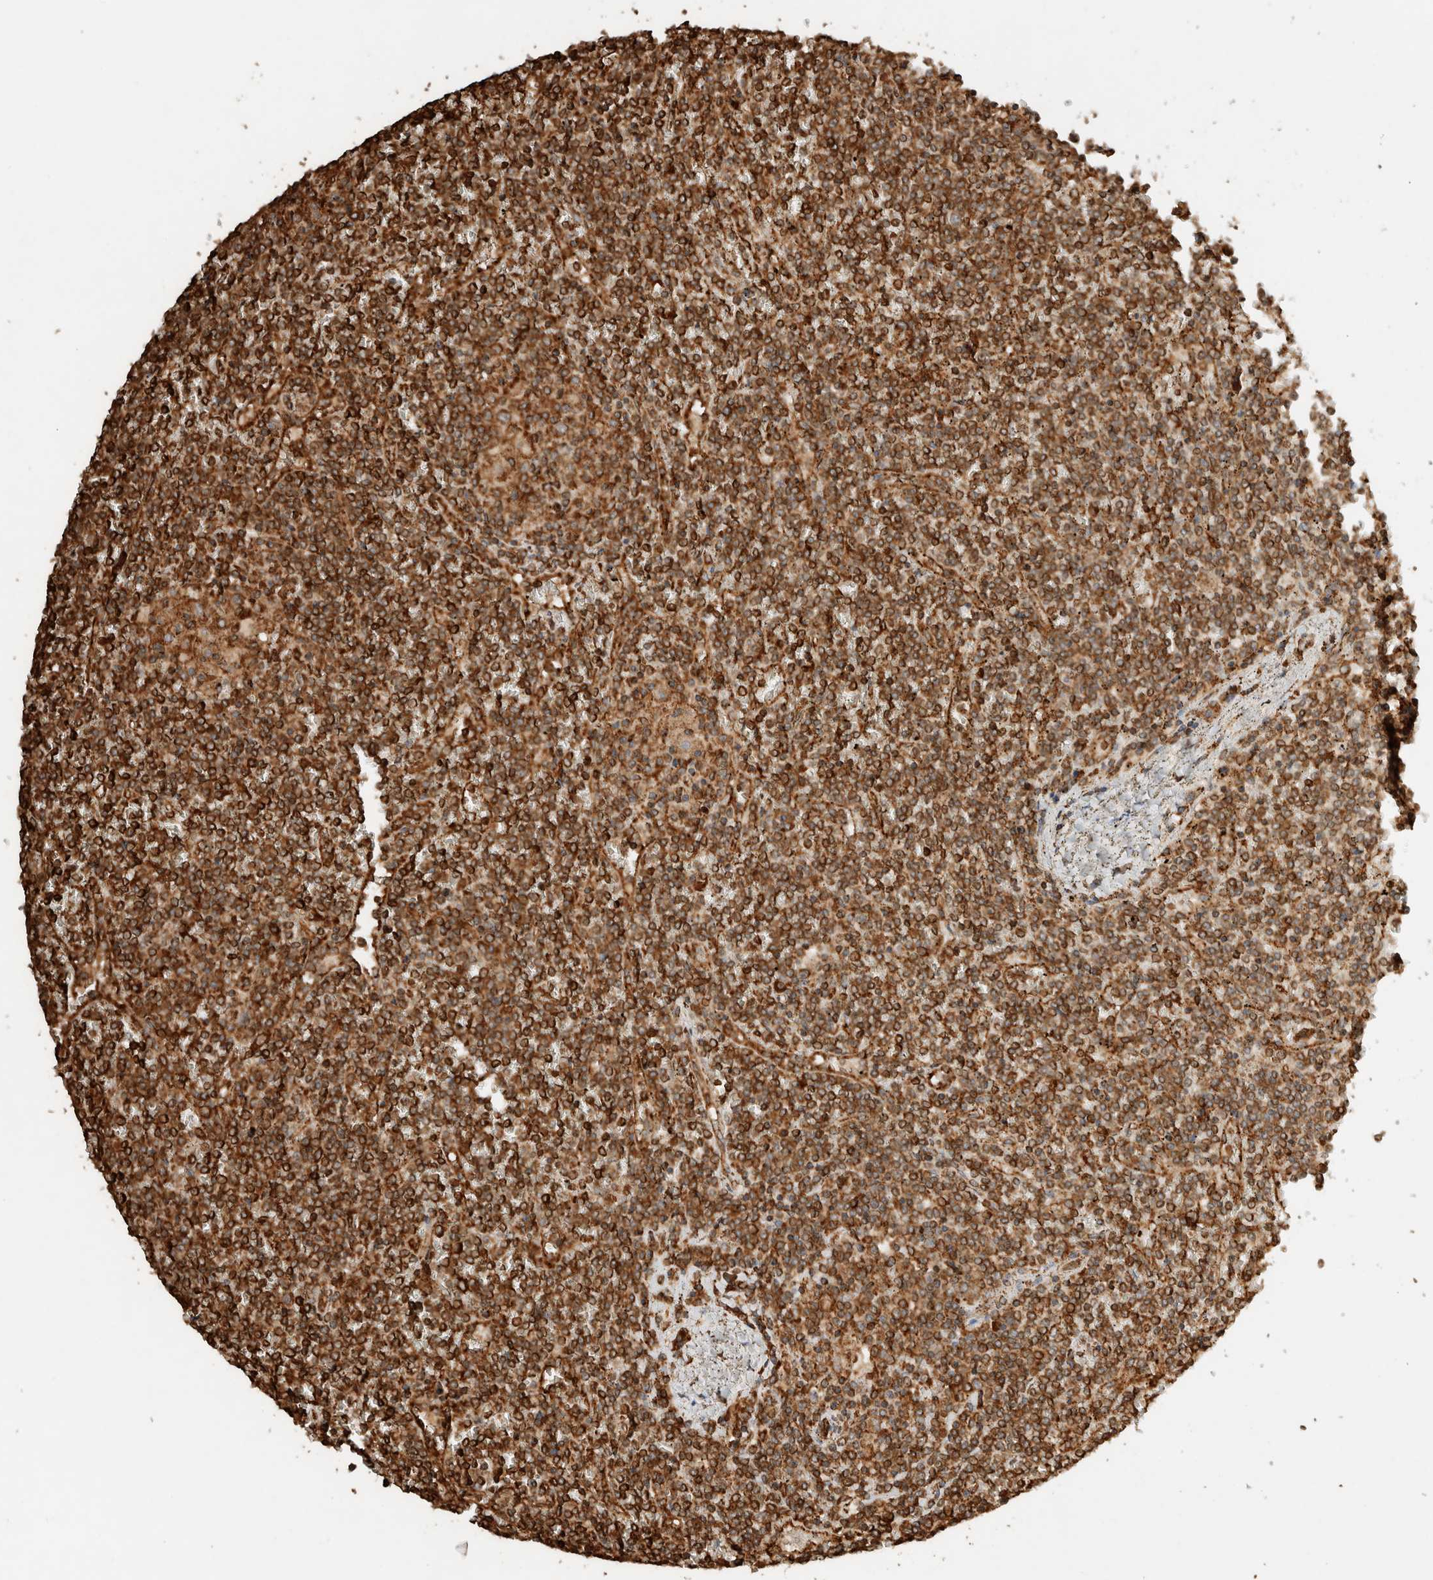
{"staining": {"intensity": "strong", "quantity": ">75%", "location": "cytoplasmic/membranous"}, "tissue": "lymphoma", "cell_type": "Tumor cells", "image_type": "cancer", "snomed": [{"axis": "morphology", "description": "Malignant lymphoma, non-Hodgkin's type, Low grade"}, {"axis": "topography", "description": "Spleen"}], "caption": "An image of human malignant lymphoma, non-Hodgkin's type (low-grade) stained for a protein displays strong cytoplasmic/membranous brown staining in tumor cells.", "gene": "ERAP1", "patient": {"sex": "female", "age": 19}}